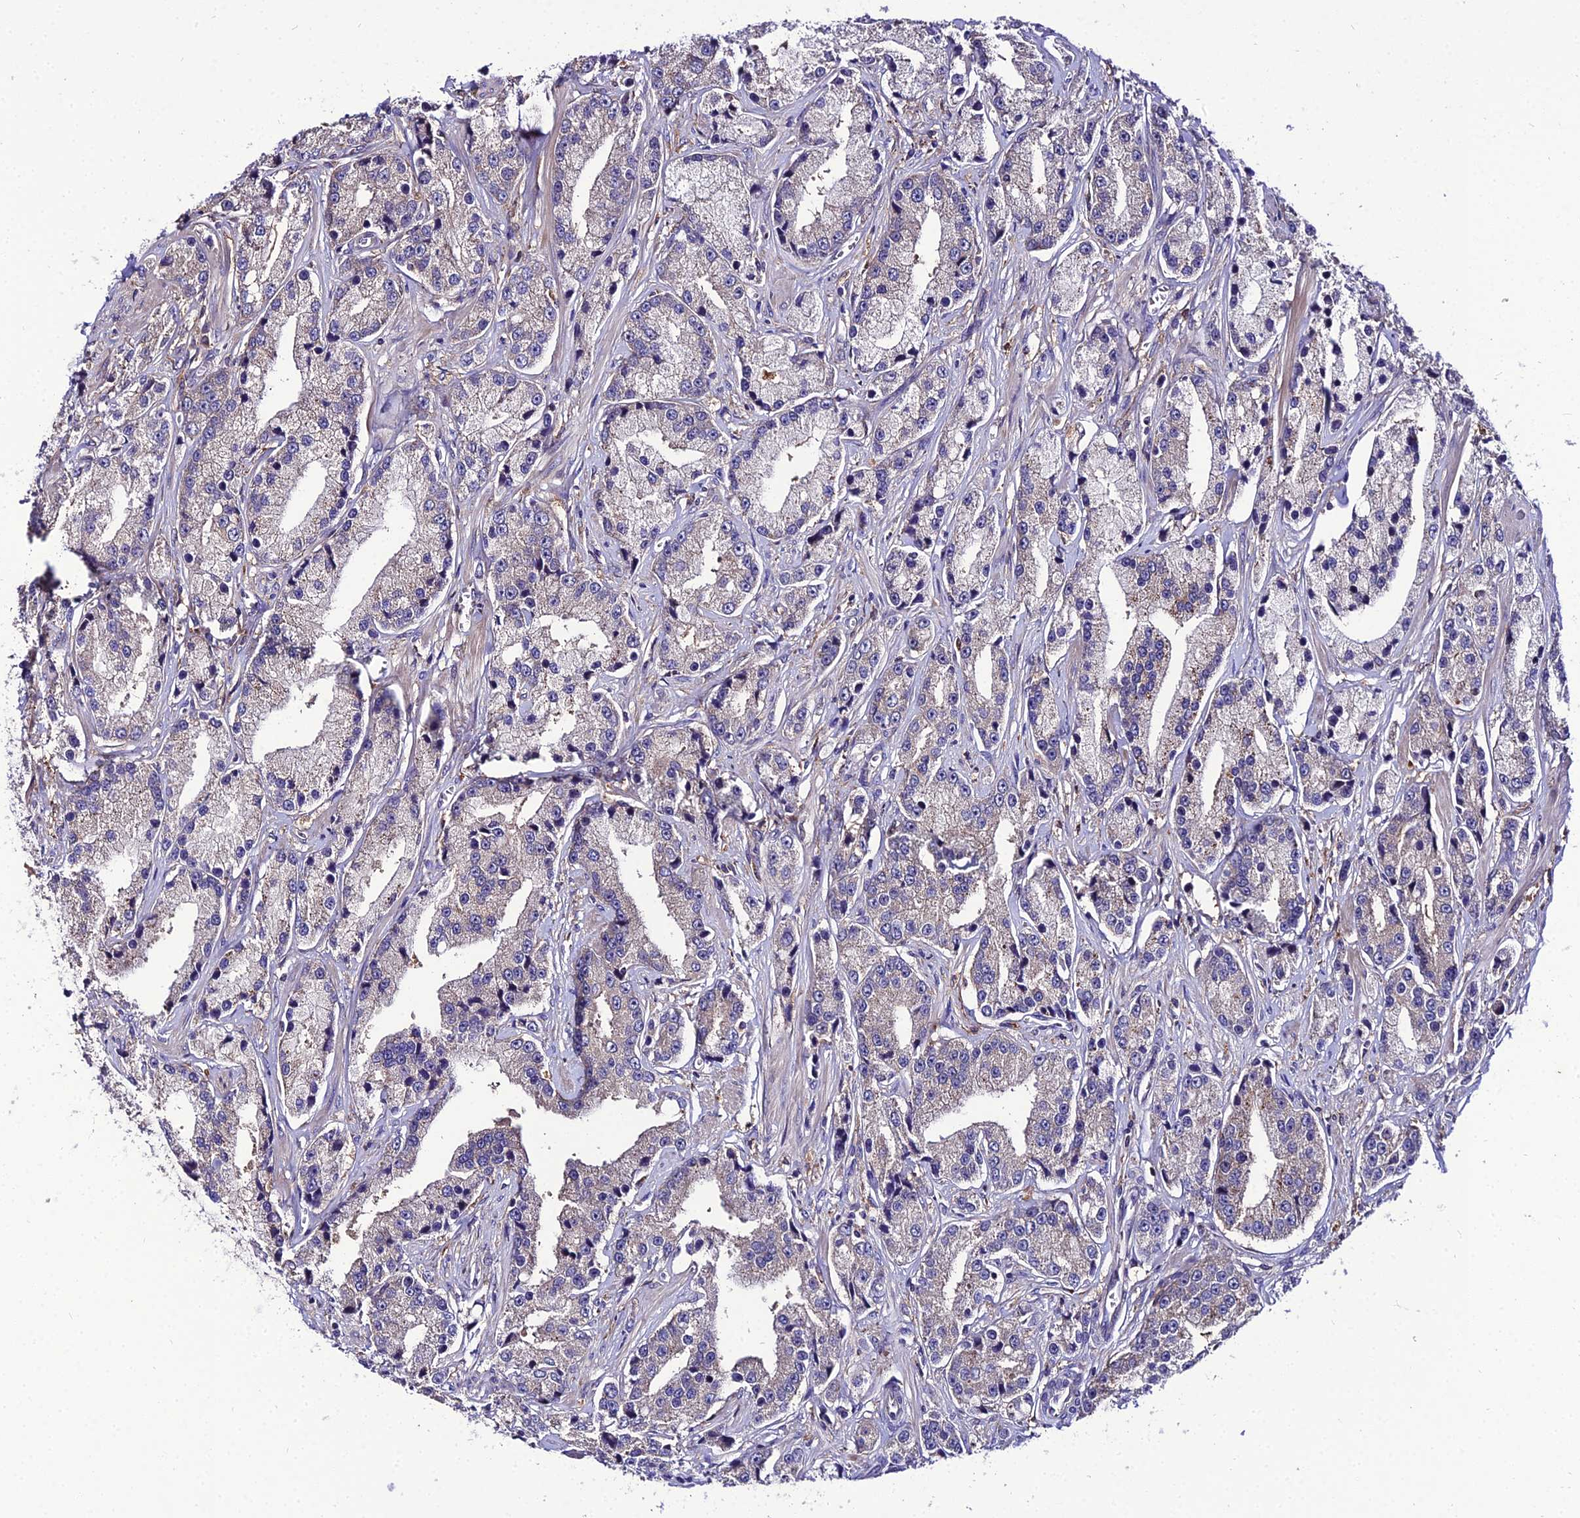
{"staining": {"intensity": "weak", "quantity": "25%-75%", "location": "cytoplasmic/membranous"}, "tissue": "prostate cancer", "cell_type": "Tumor cells", "image_type": "cancer", "snomed": [{"axis": "morphology", "description": "Adenocarcinoma, High grade"}, {"axis": "topography", "description": "Prostate"}], "caption": "There is low levels of weak cytoplasmic/membranous staining in tumor cells of adenocarcinoma (high-grade) (prostate), as demonstrated by immunohistochemical staining (brown color).", "gene": "C2orf69", "patient": {"sex": "male", "age": 74}}